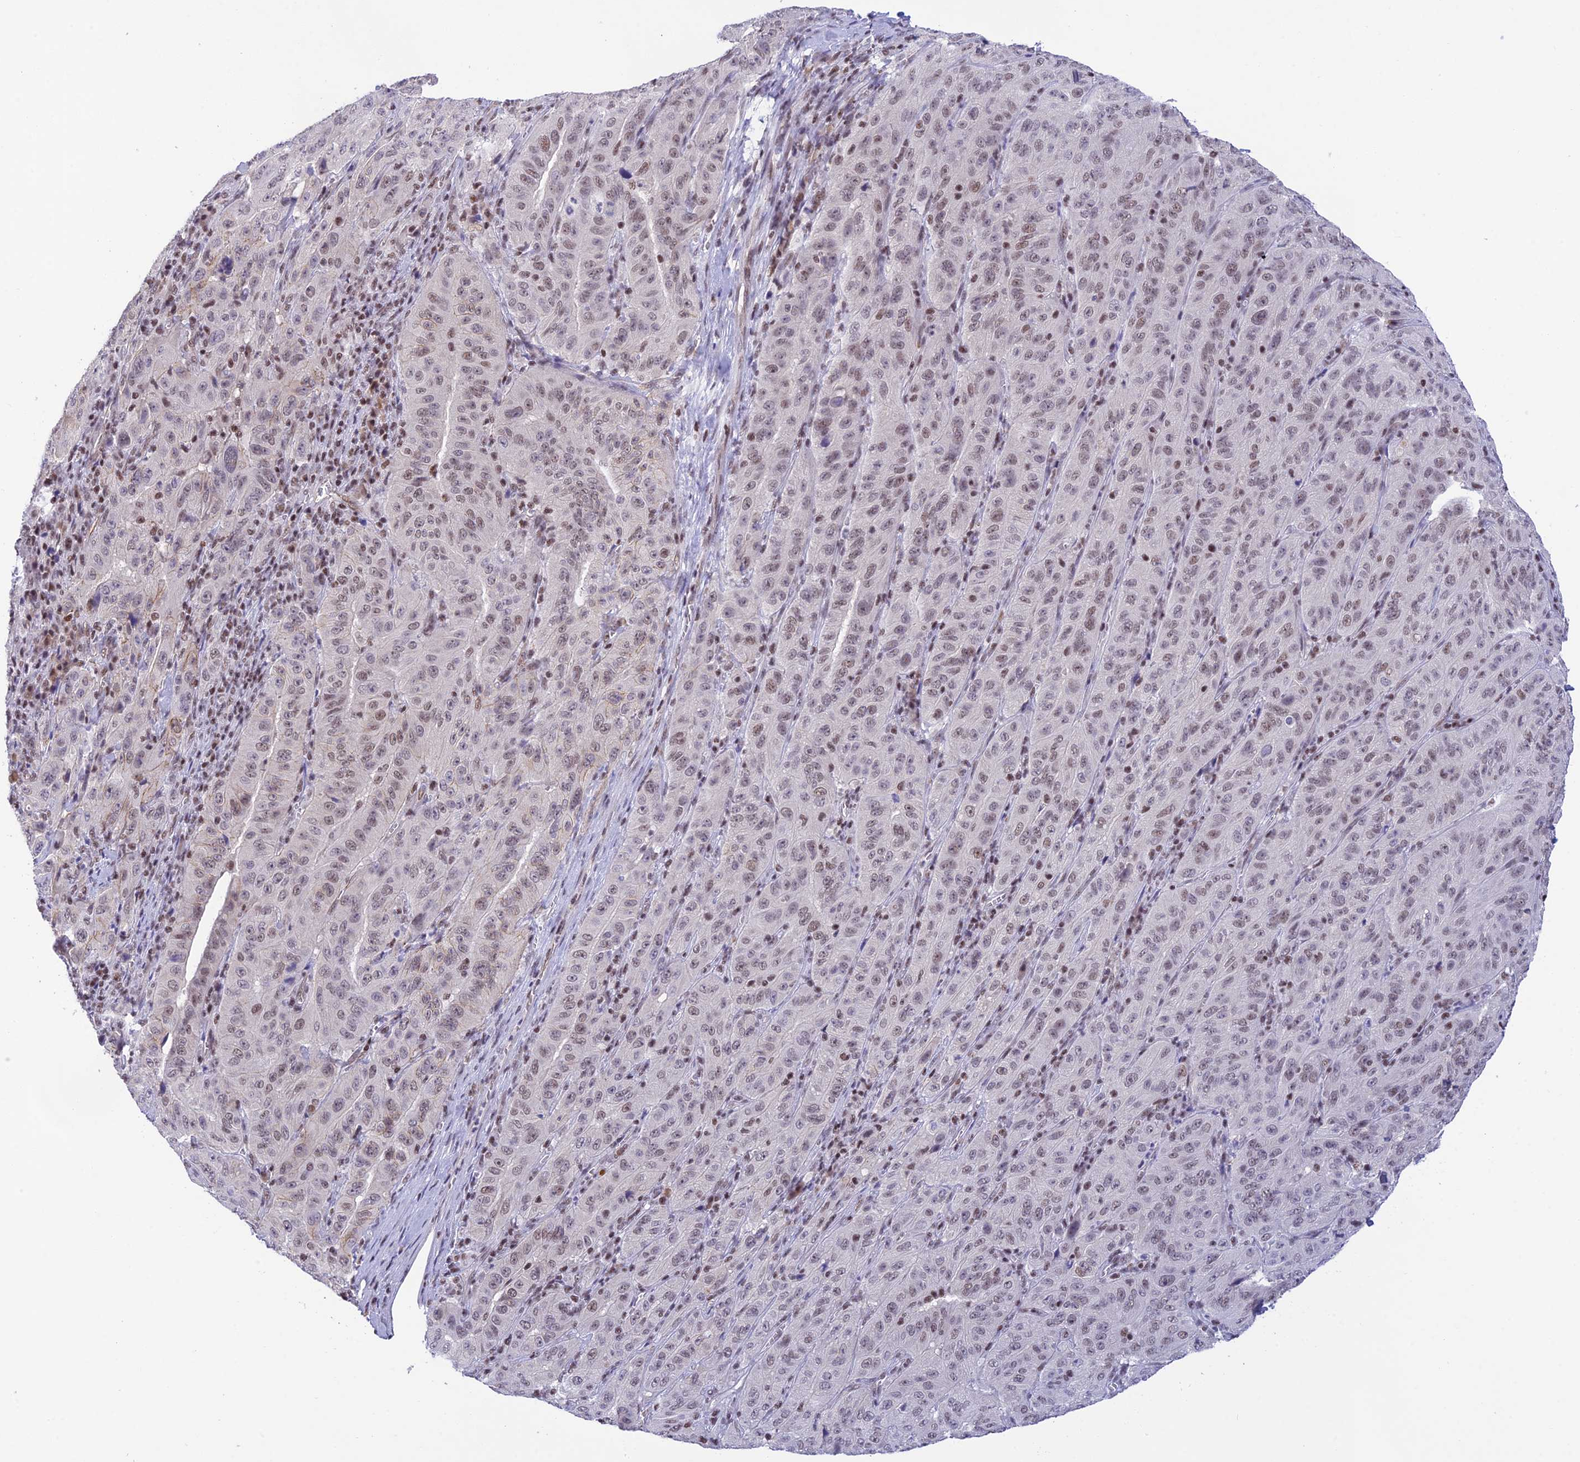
{"staining": {"intensity": "weak", "quantity": "25%-75%", "location": "nuclear"}, "tissue": "pancreatic cancer", "cell_type": "Tumor cells", "image_type": "cancer", "snomed": [{"axis": "morphology", "description": "Adenocarcinoma, NOS"}, {"axis": "topography", "description": "Pancreas"}], "caption": "Pancreatic adenocarcinoma stained with immunohistochemistry exhibits weak nuclear positivity in approximately 25%-75% of tumor cells. (IHC, brightfield microscopy, high magnification).", "gene": "THAP11", "patient": {"sex": "male", "age": 63}}